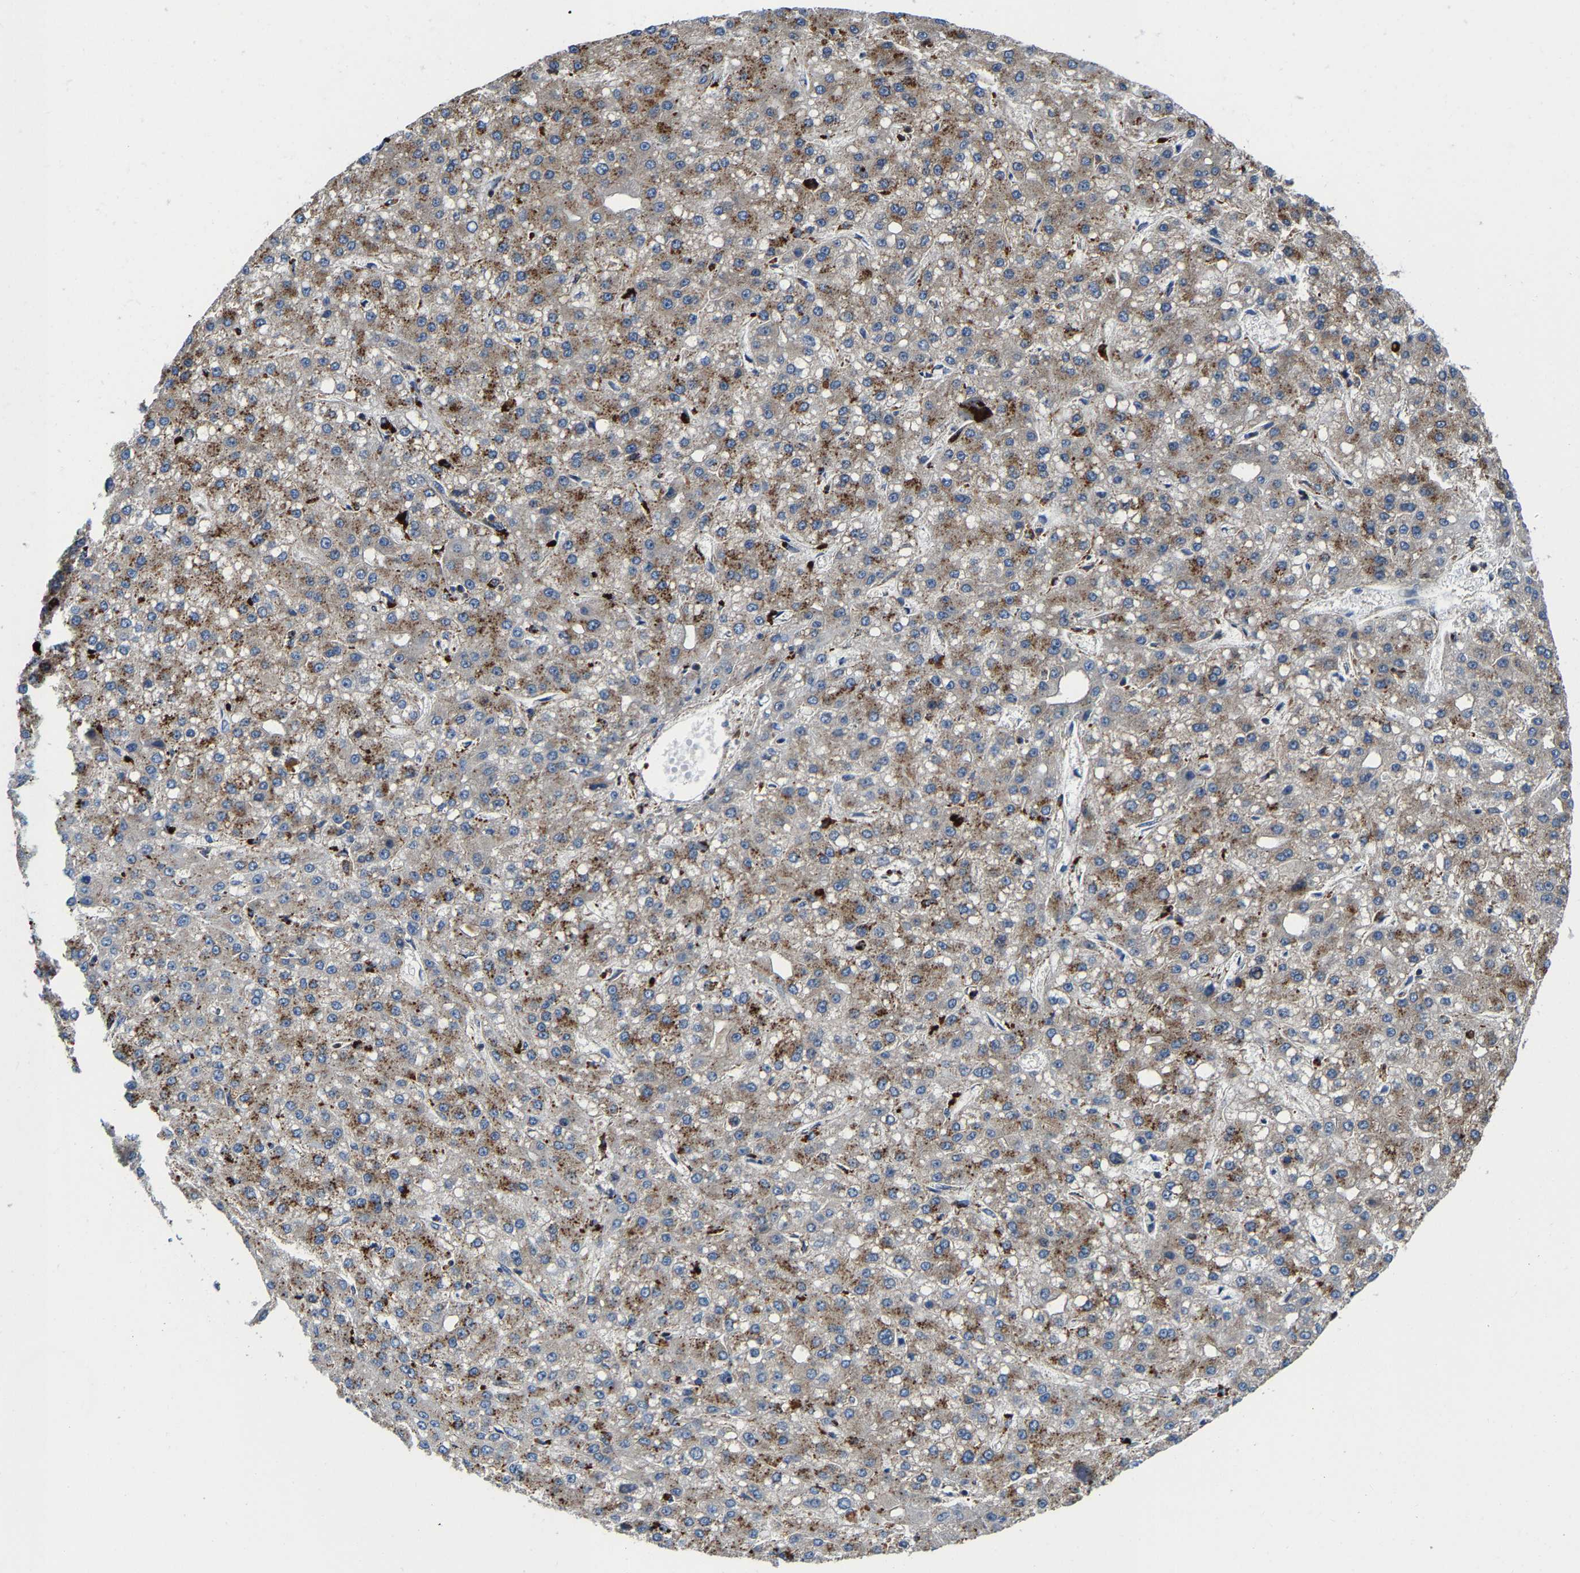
{"staining": {"intensity": "moderate", "quantity": ">75%", "location": "cytoplasmic/membranous"}, "tissue": "liver cancer", "cell_type": "Tumor cells", "image_type": "cancer", "snomed": [{"axis": "morphology", "description": "Carcinoma, Hepatocellular, NOS"}, {"axis": "topography", "description": "Liver"}], "caption": "IHC (DAB) staining of liver hepatocellular carcinoma demonstrates moderate cytoplasmic/membranous protein expression in approximately >75% of tumor cells.", "gene": "DPP7", "patient": {"sex": "male", "age": 67}}